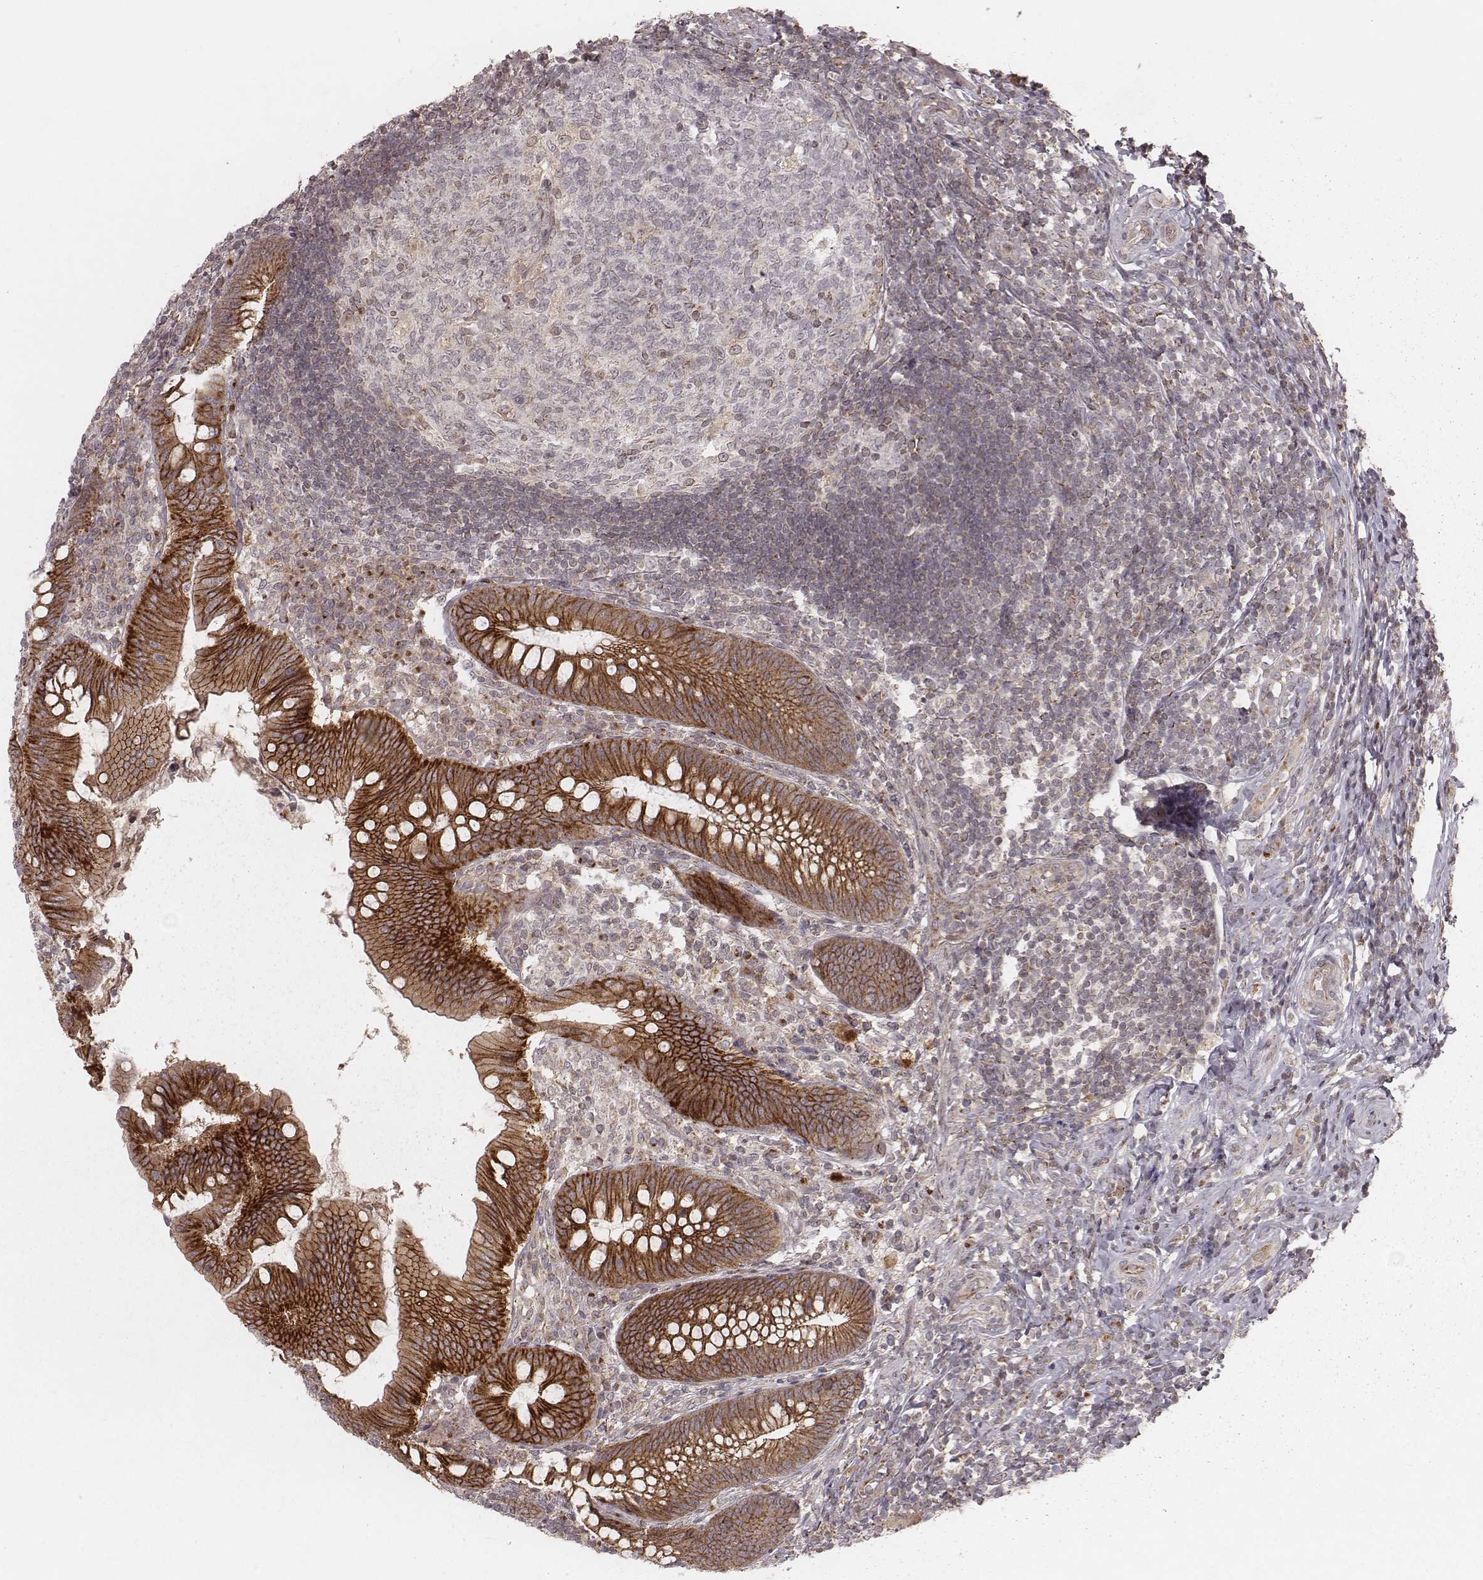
{"staining": {"intensity": "strong", "quantity": ">75%", "location": "cytoplasmic/membranous"}, "tissue": "appendix", "cell_type": "Glandular cells", "image_type": "normal", "snomed": [{"axis": "morphology", "description": "Normal tissue, NOS"}, {"axis": "morphology", "description": "Inflammation, NOS"}, {"axis": "topography", "description": "Appendix"}], "caption": "High-magnification brightfield microscopy of benign appendix stained with DAB (3,3'-diaminobenzidine) (brown) and counterstained with hematoxylin (blue). glandular cells exhibit strong cytoplasmic/membranous expression is appreciated in about>75% of cells. (Stains: DAB (3,3'-diaminobenzidine) in brown, nuclei in blue, Microscopy: brightfield microscopy at high magnification).", "gene": "MYO19", "patient": {"sex": "male", "age": 16}}